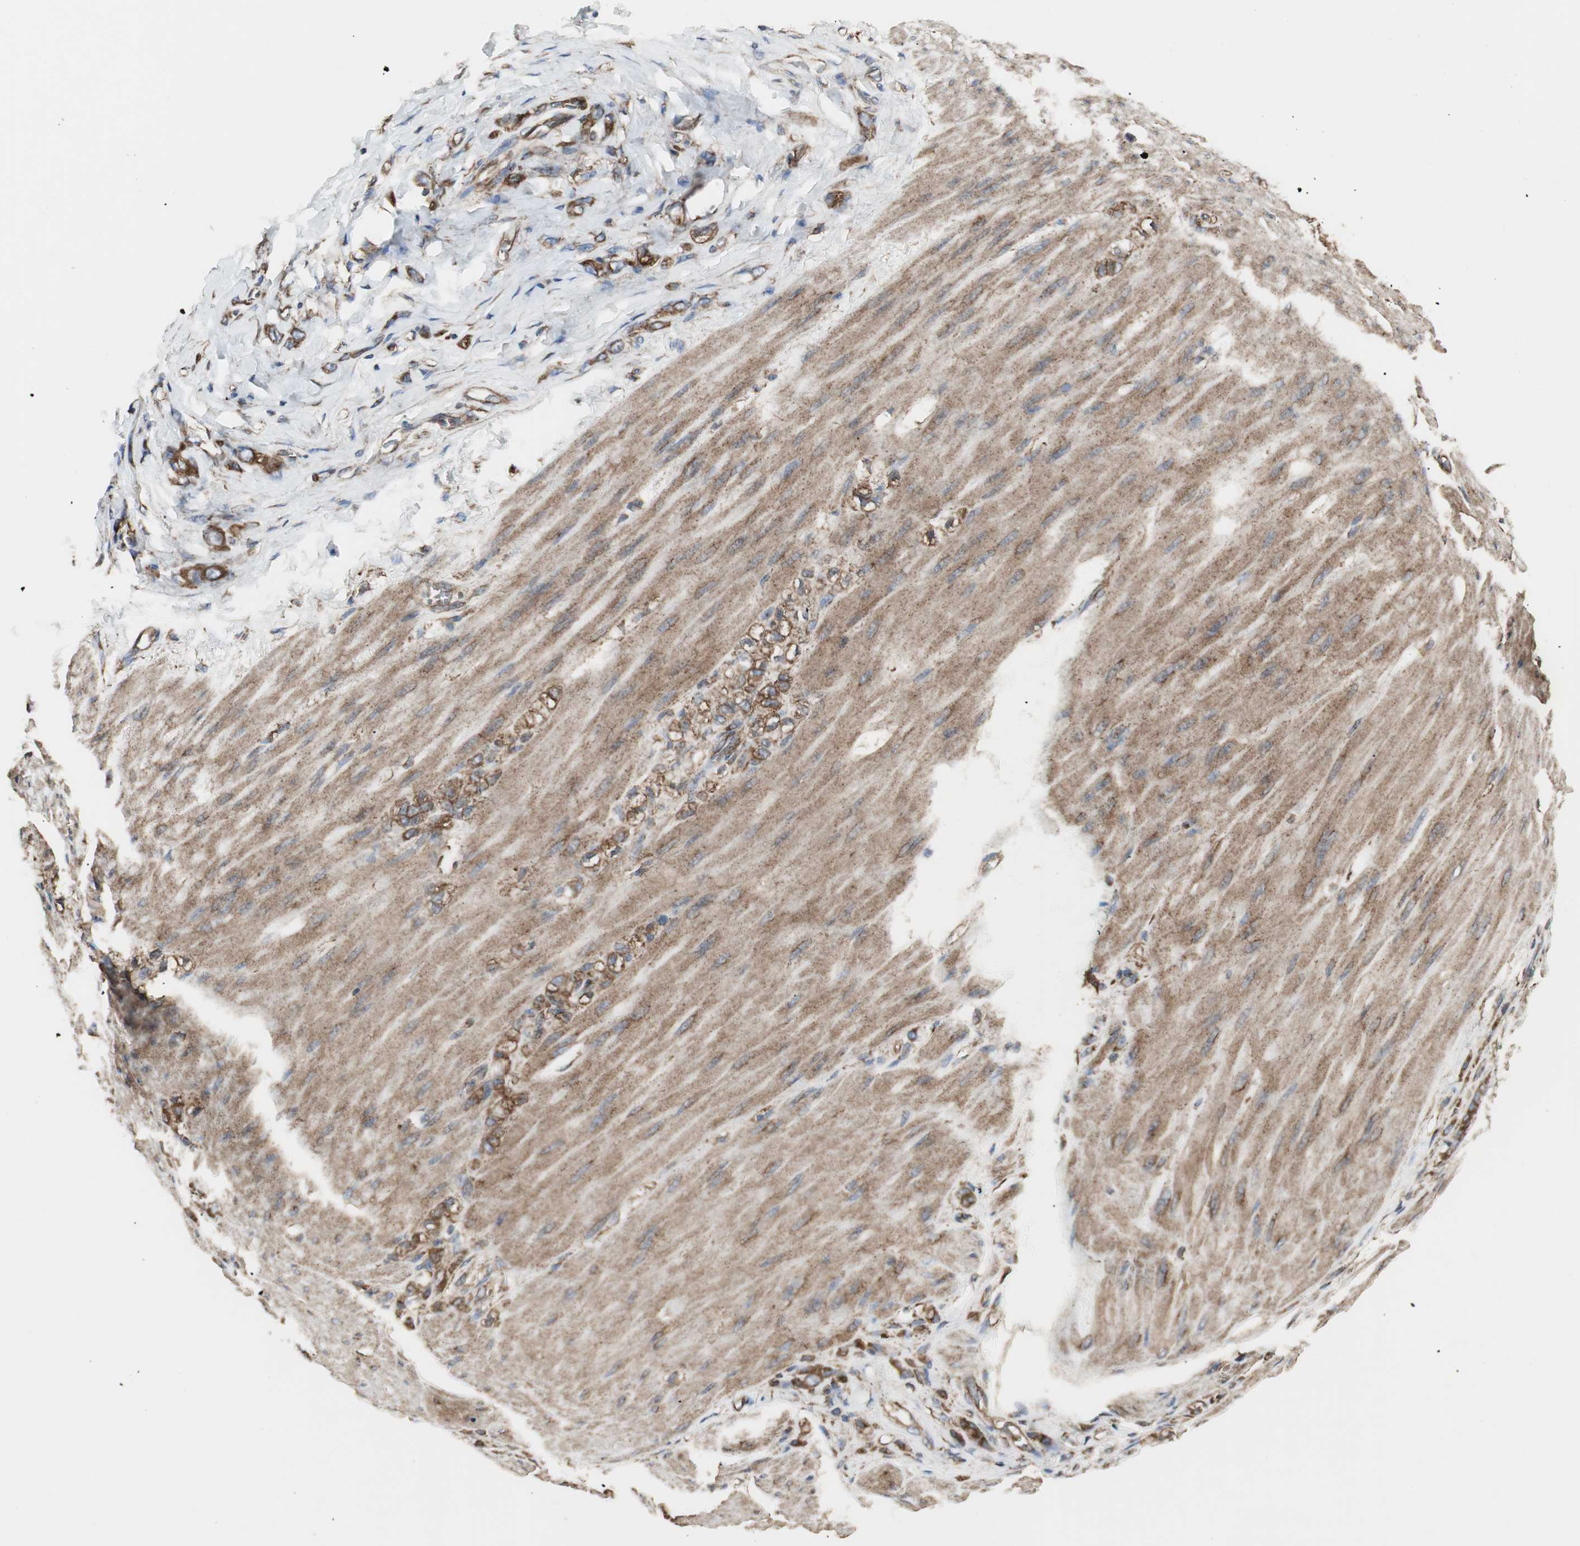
{"staining": {"intensity": "strong", "quantity": ">75%", "location": "cytoplasmic/membranous"}, "tissue": "stomach cancer", "cell_type": "Tumor cells", "image_type": "cancer", "snomed": [{"axis": "morphology", "description": "Adenocarcinoma, NOS"}, {"axis": "topography", "description": "Stomach"}], "caption": "Protein staining exhibits strong cytoplasmic/membranous positivity in approximately >75% of tumor cells in stomach cancer (adenocarcinoma).", "gene": "H6PD", "patient": {"sex": "male", "age": 82}}